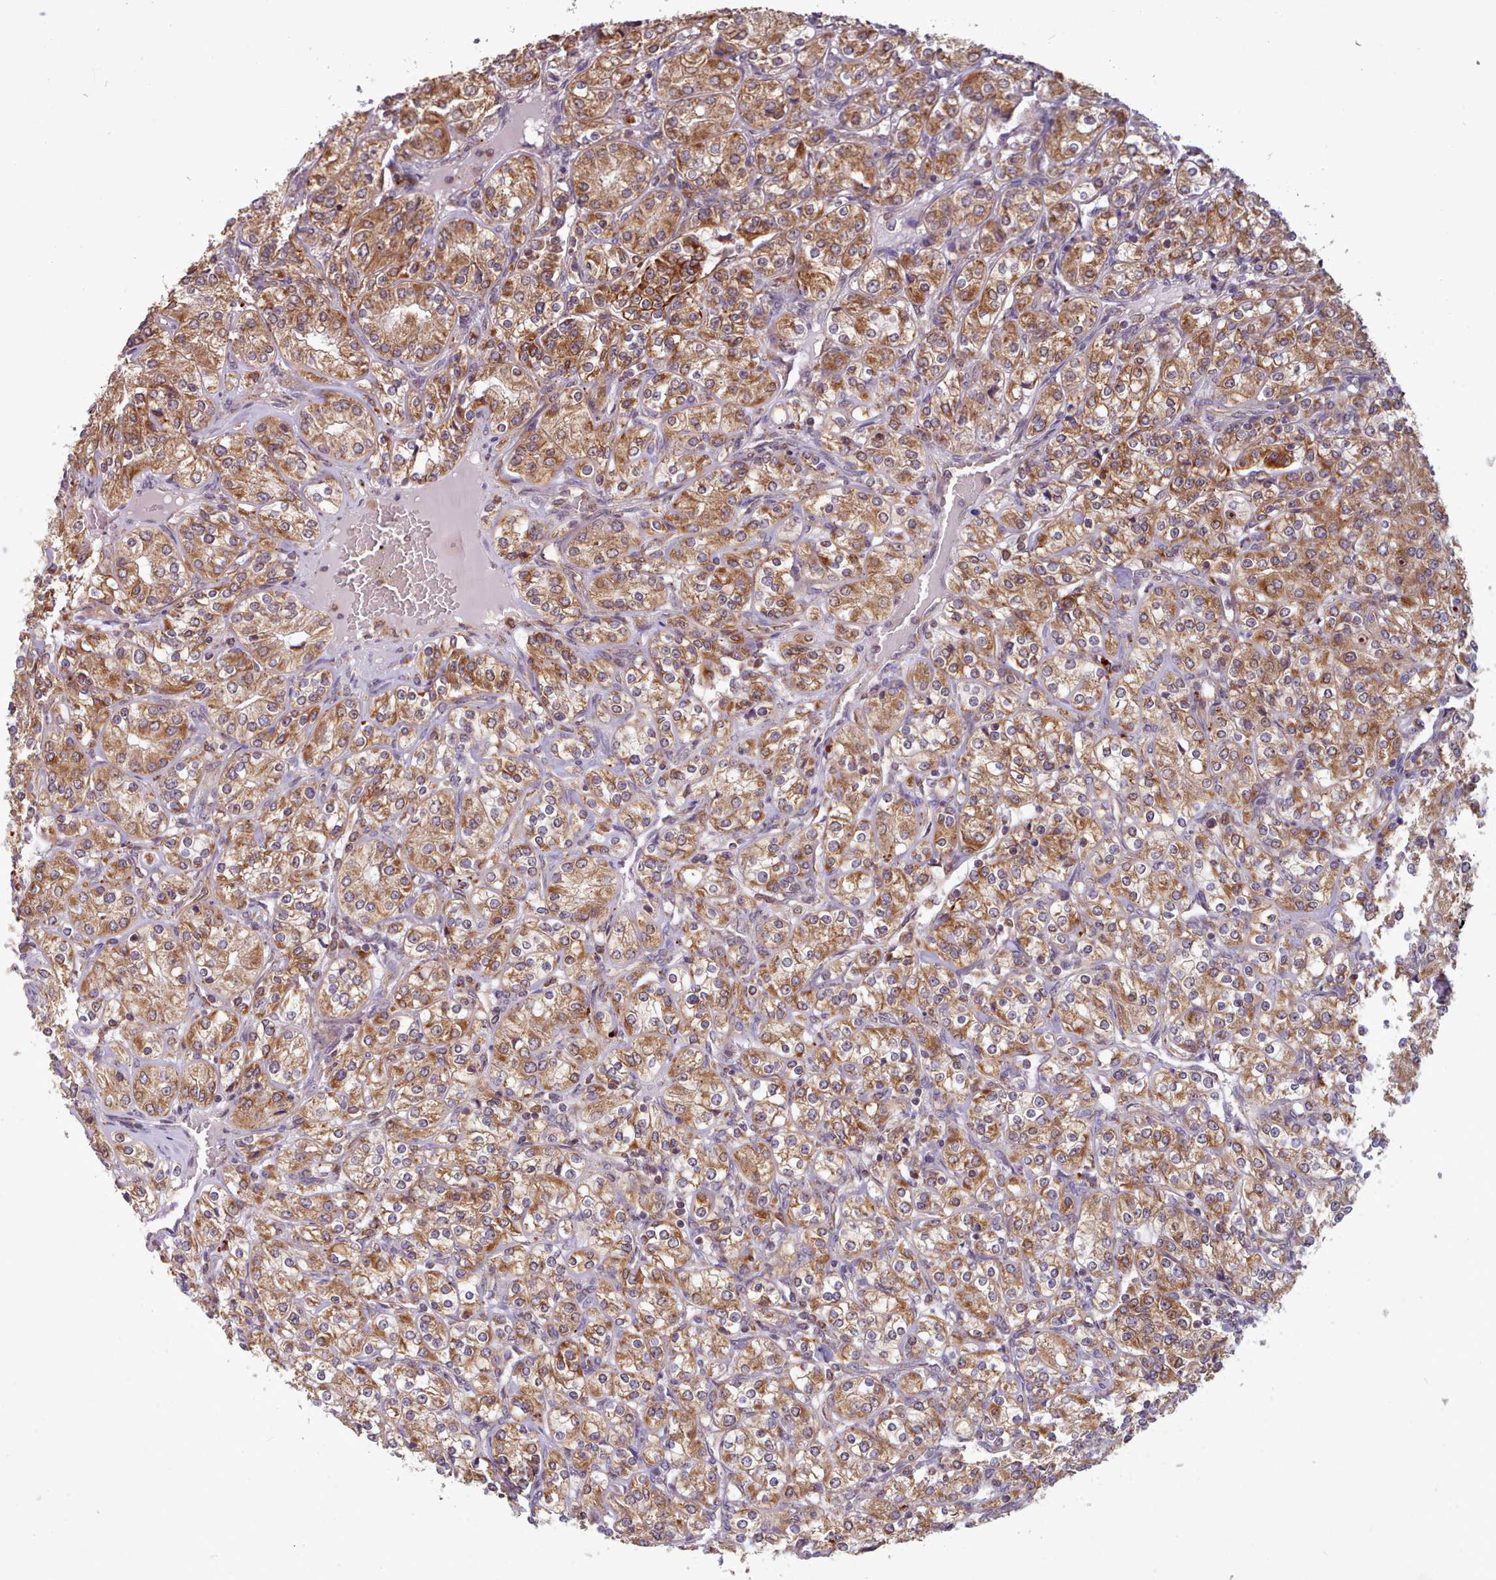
{"staining": {"intensity": "strong", "quantity": ">75%", "location": "cytoplasmic/membranous"}, "tissue": "renal cancer", "cell_type": "Tumor cells", "image_type": "cancer", "snomed": [{"axis": "morphology", "description": "Adenocarcinoma, NOS"}, {"axis": "topography", "description": "Kidney"}], "caption": "Renal adenocarcinoma stained for a protein (brown) demonstrates strong cytoplasmic/membranous positive positivity in approximately >75% of tumor cells.", "gene": "CRYBG1", "patient": {"sex": "male", "age": 77}}